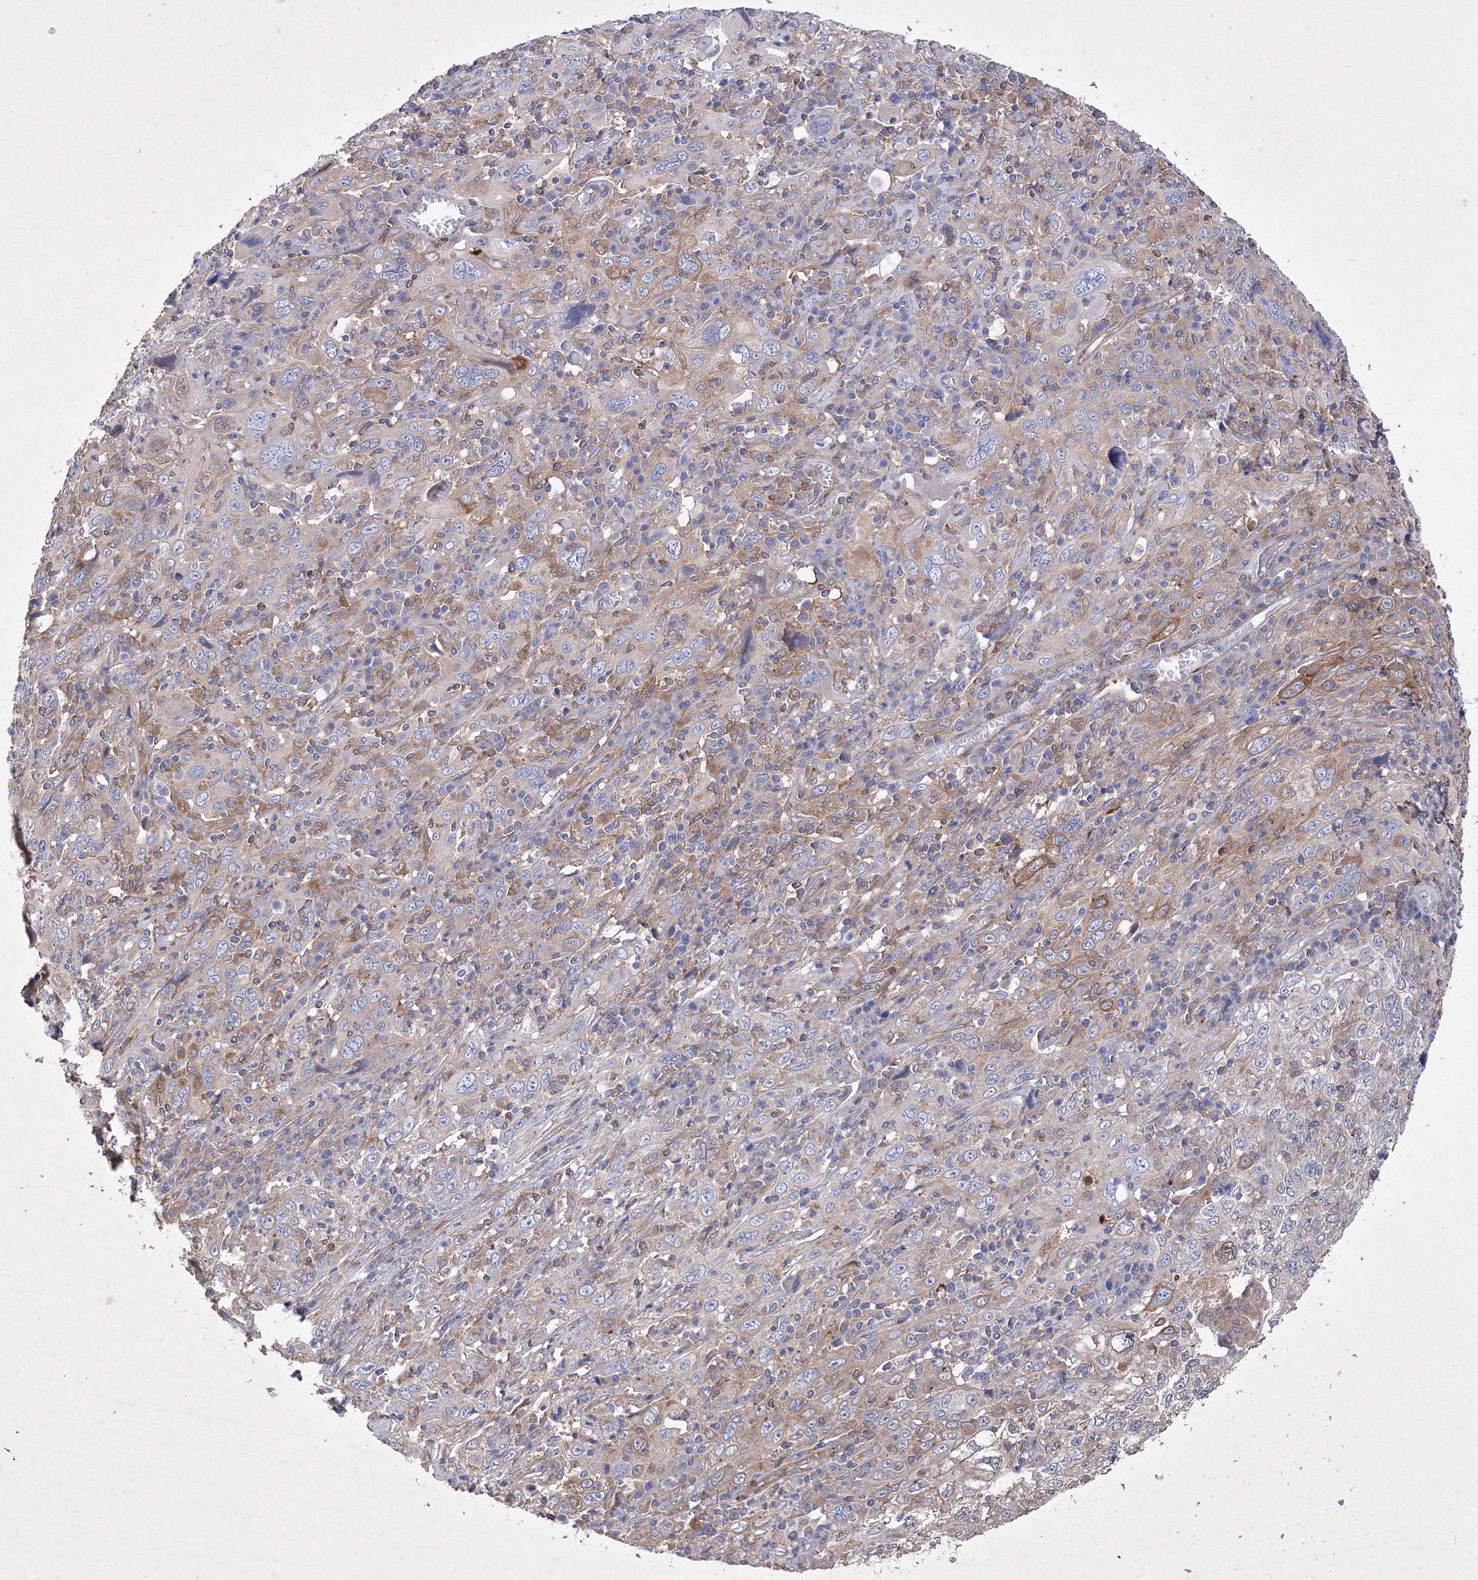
{"staining": {"intensity": "moderate", "quantity": "<25%", "location": "cytoplasmic/membranous"}, "tissue": "cervical cancer", "cell_type": "Tumor cells", "image_type": "cancer", "snomed": [{"axis": "morphology", "description": "Squamous cell carcinoma, NOS"}, {"axis": "topography", "description": "Cervix"}], "caption": "Squamous cell carcinoma (cervical) stained with a brown dye exhibits moderate cytoplasmic/membranous positive expression in about <25% of tumor cells.", "gene": "SNX18", "patient": {"sex": "female", "age": 46}}